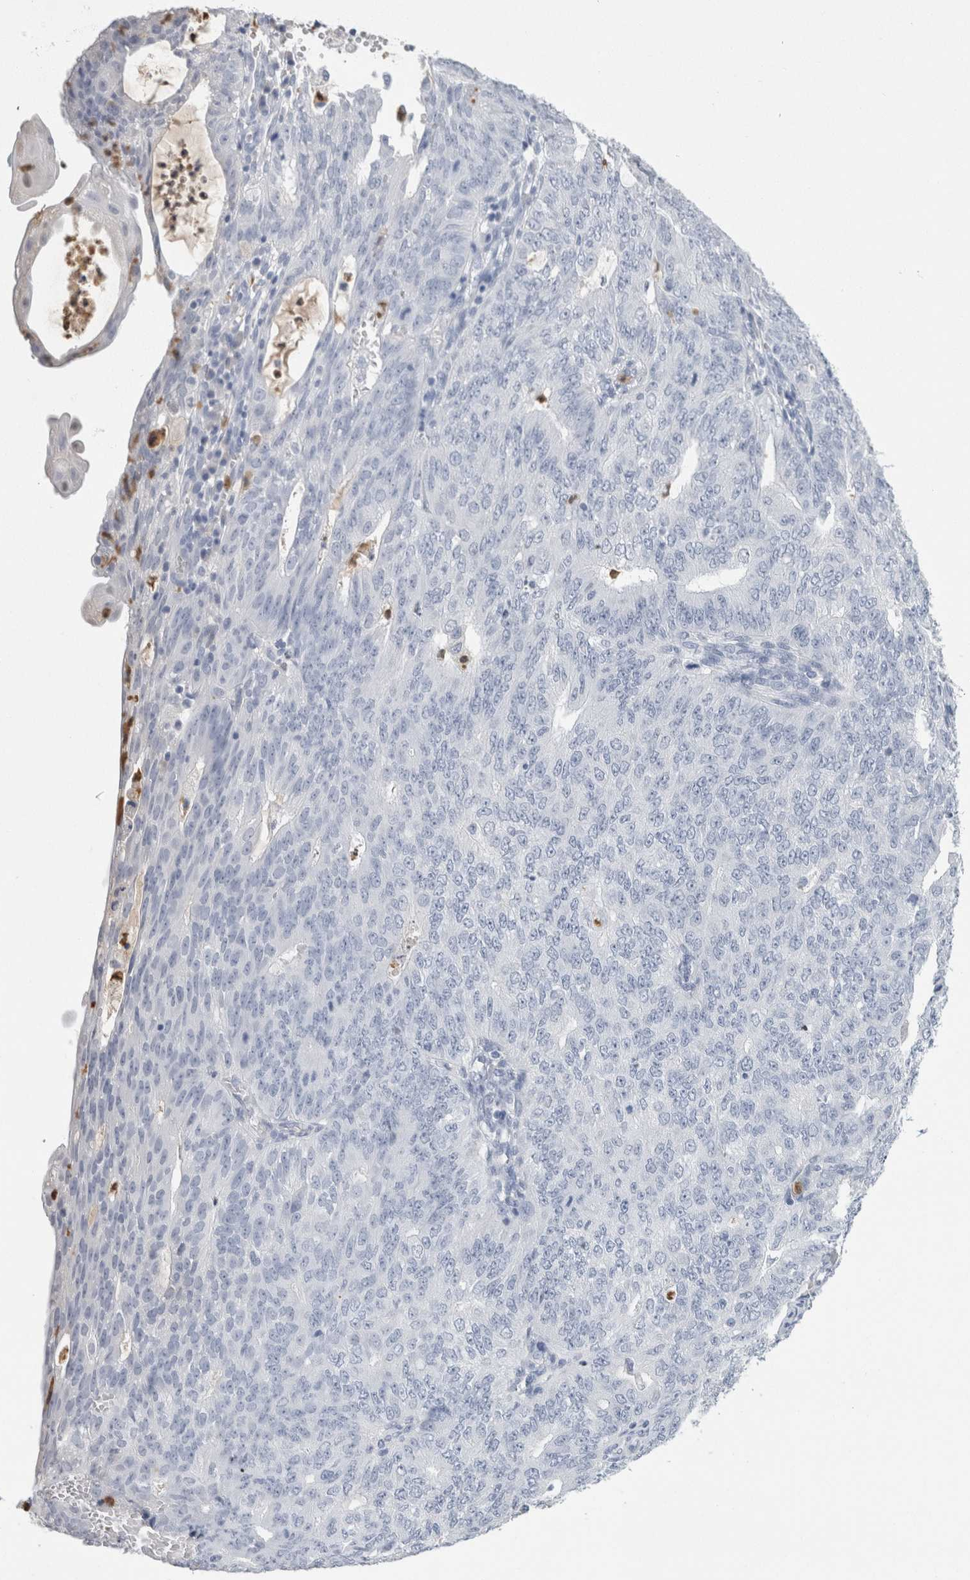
{"staining": {"intensity": "negative", "quantity": "none", "location": "none"}, "tissue": "endometrial cancer", "cell_type": "Tumor cells", "image_type": "cancer", "snomed": [{"axis": "morphology", "description": "Adenocarcinoma, NOS"}, {"axis": "topography", "description": "Endometrium"}], "caption": "Immunohistochemical staining of endometrial cancer demonstrates no significant positivity in tumor cells.", "gene": "S100A12", "patient": {"sex": "female", "age": 32}}